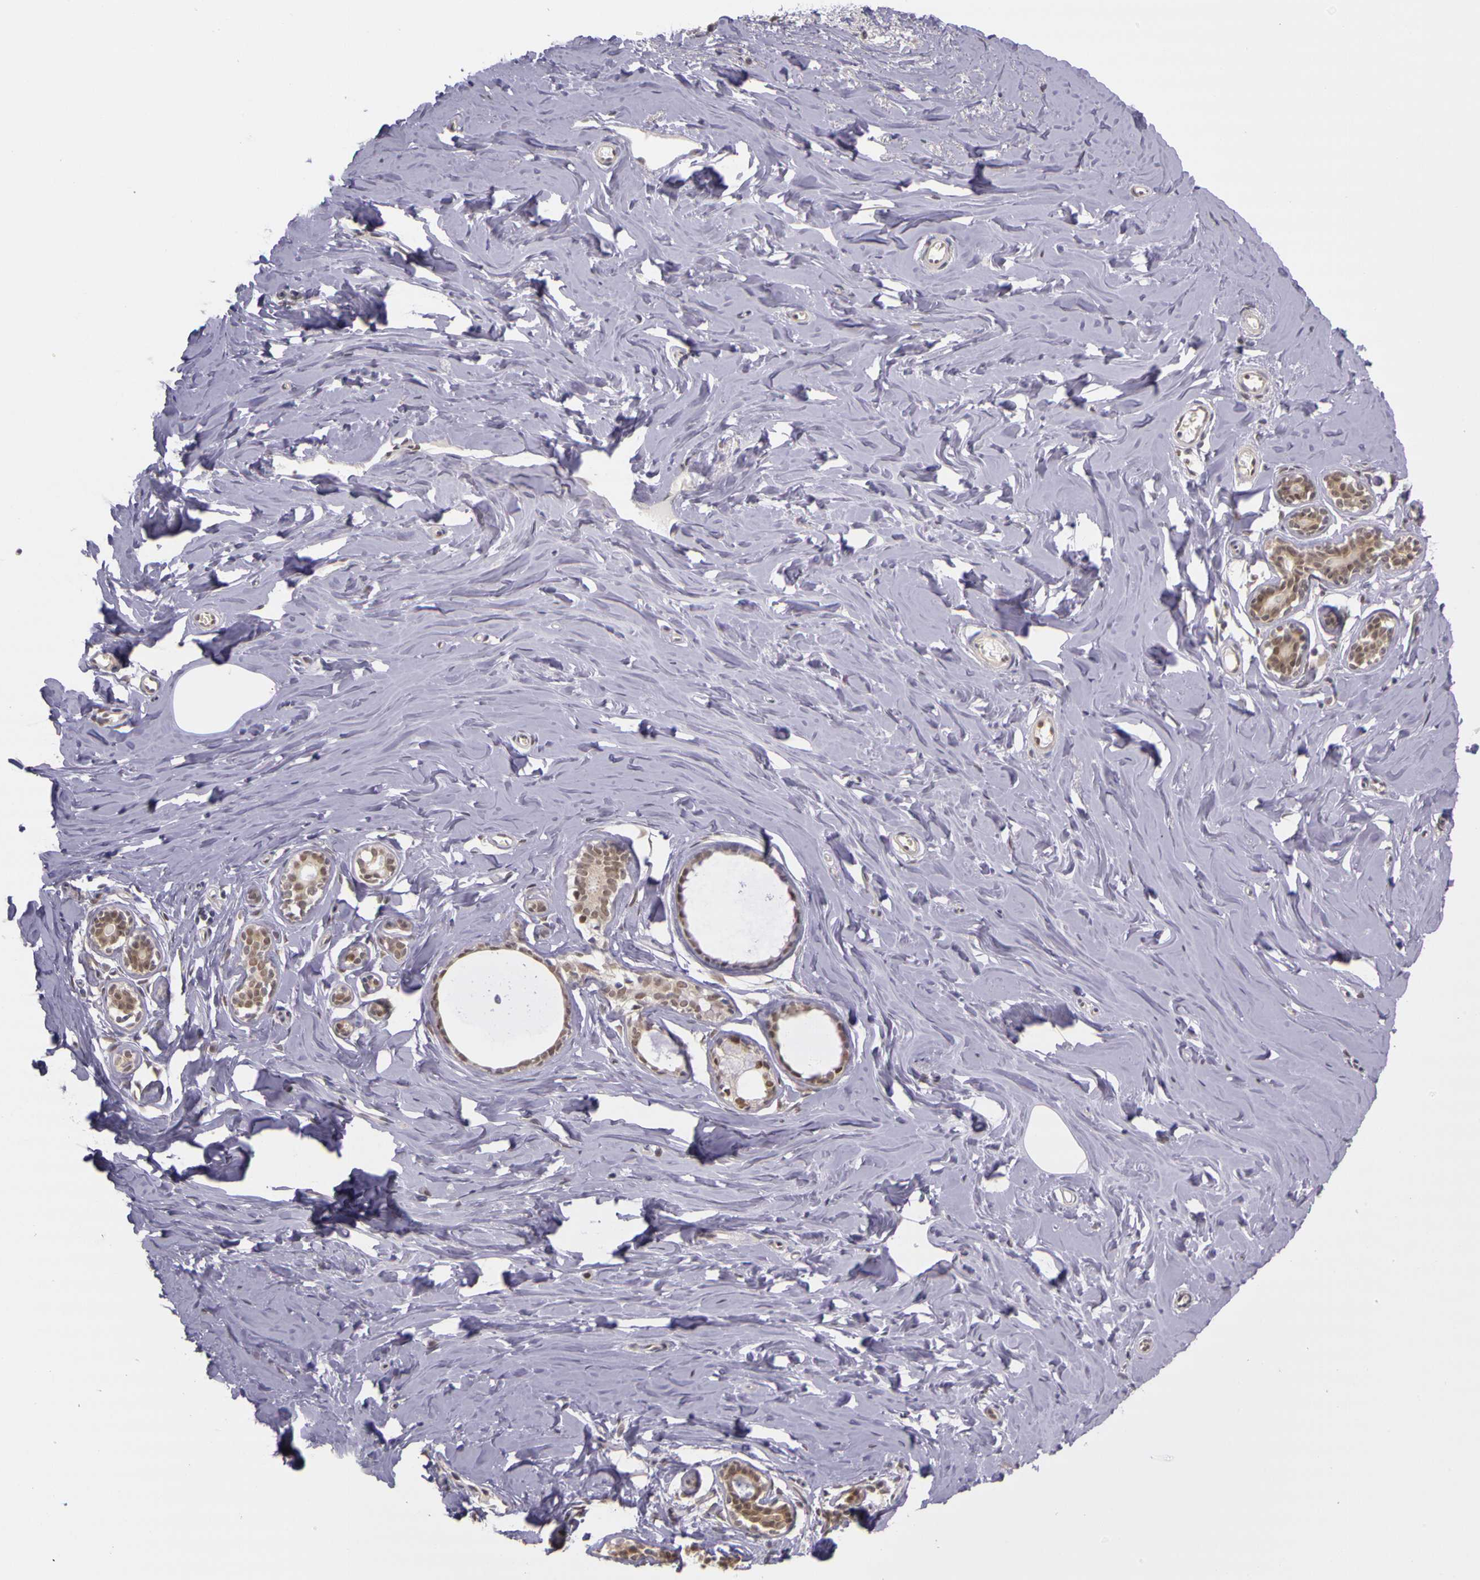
{"staining": {"intensity": "negative", "quantity": "none", "location": "none"}, "tissue": "breast", "cell_type": "Adipocytes", "image_type": "normal", "snomed": [{"axis": "morphology", "description": "Normal tissue, NOS"}, {"axis": "topography", "description": "Breast"}], "caption": "The image demonstrates no significant staining in adipocytes of breast. (DAB (3,3'-diaminobenzidine) immunohistochemistry (IHC) visualized using brightfield microscopy, high magnification).", "gene": "WDR13", "patient": {"sex": "female", "age": 45}}